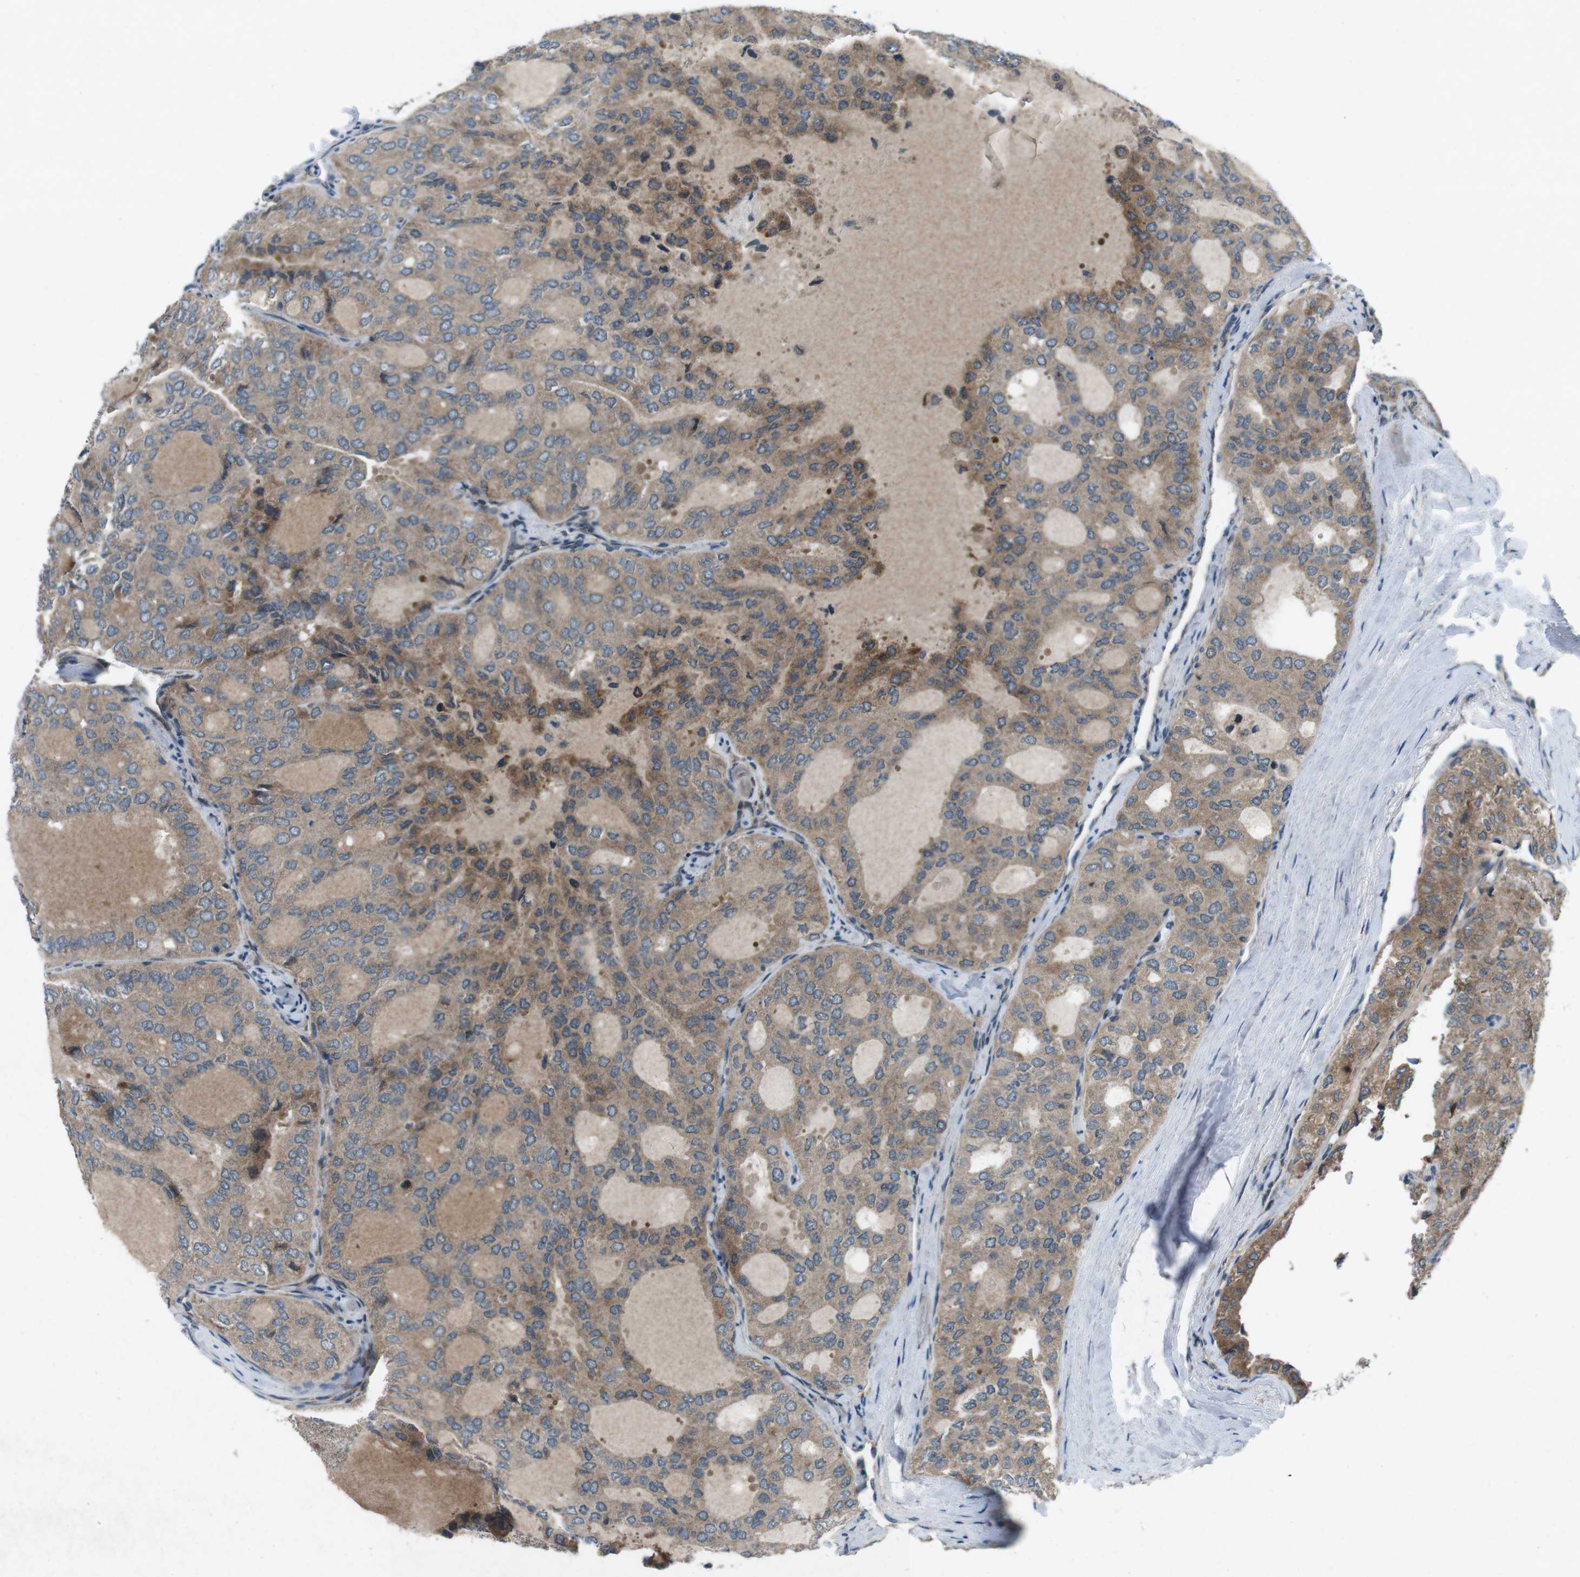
{"staining": {"intensity": "moderate", "quantity": ">75%", "location": "cytoplasmic/membranous"}, "tissue": "thyroid cancer", "cell_type": "Tumor cells", "image_type": "cancer", "snomed": [{"axis": "morphology", "description": "Follicular adenoma carcinoma, NOS"}, {"axis": "topography", "description": "Thyroid gland"}], "caption": "IHC staining of thyroid cancer (follicular adenoma carcinoma), which exhibits medium levels of moderate cytoplasmic/membranous staining in about >75% of tumor cells indicating moderate cytoplasmic/membranous protein expression. The staining was performed using DAB (3,3'-diaminobenzidine) (brown) for protein detection and nuclei were counterstained in hematoxylin (blue).", "gene": "CDK16", "patient": {"sex": "male", "age": 75}}